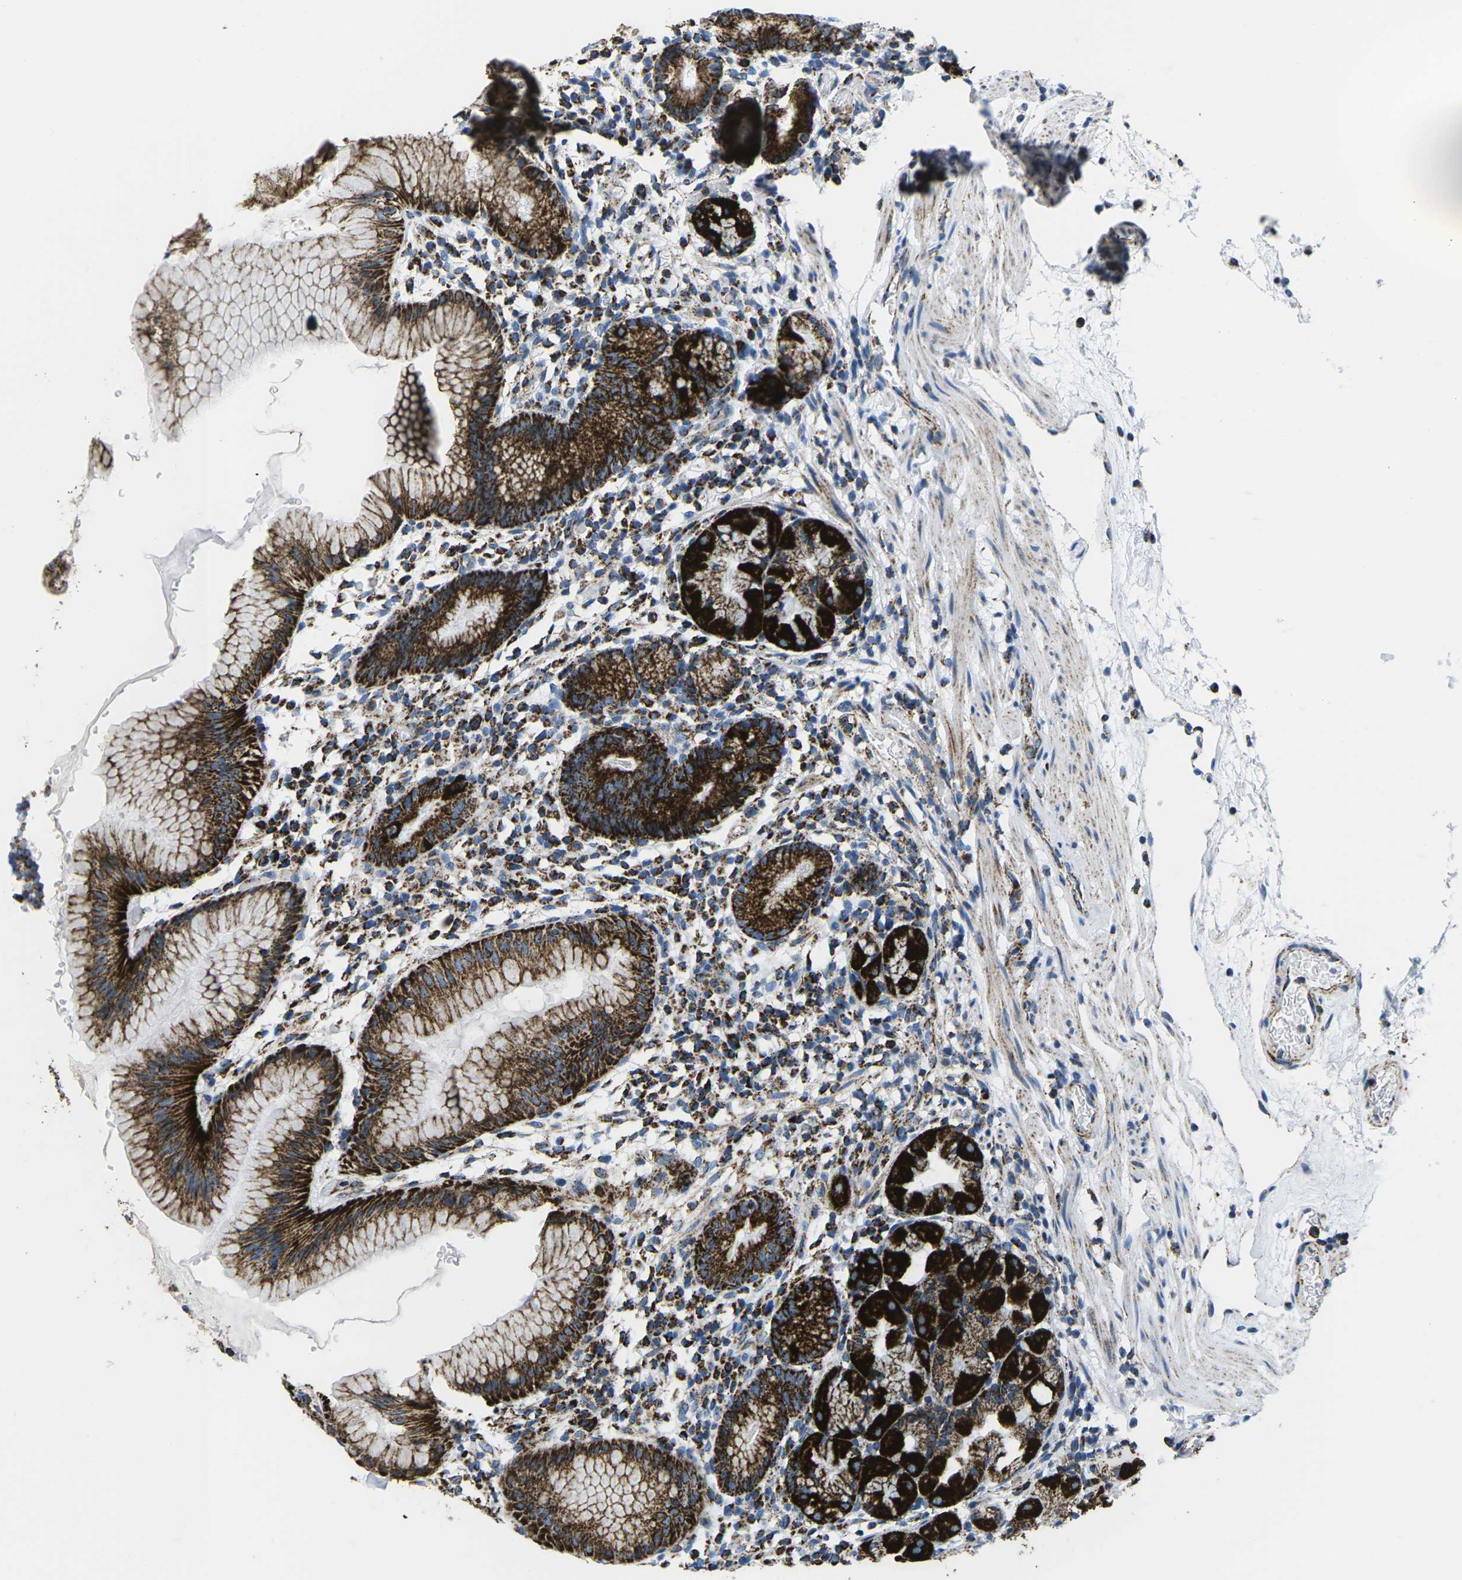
{"staining": {"intensity": "strong", "quantity": ">75%", "location": "cytoplasmic/membranous"}, "tissue": "stomach", "cell_type": "Glandular cells", "image_type": "normal", "snomed": [{"axis": "morphology", "description": "Normal tissue, NOS"}, {"axis": "topography", "description": "Stomach"}, {"axis": "topography", "description": "Stomach, lower"}], "caption": "Normal stomach reveals strong cytoplasmic/membranous staining in about >75% of glandular cells.", "gene": "COX6C", "patient": {"sex": "female", "age": 75}}